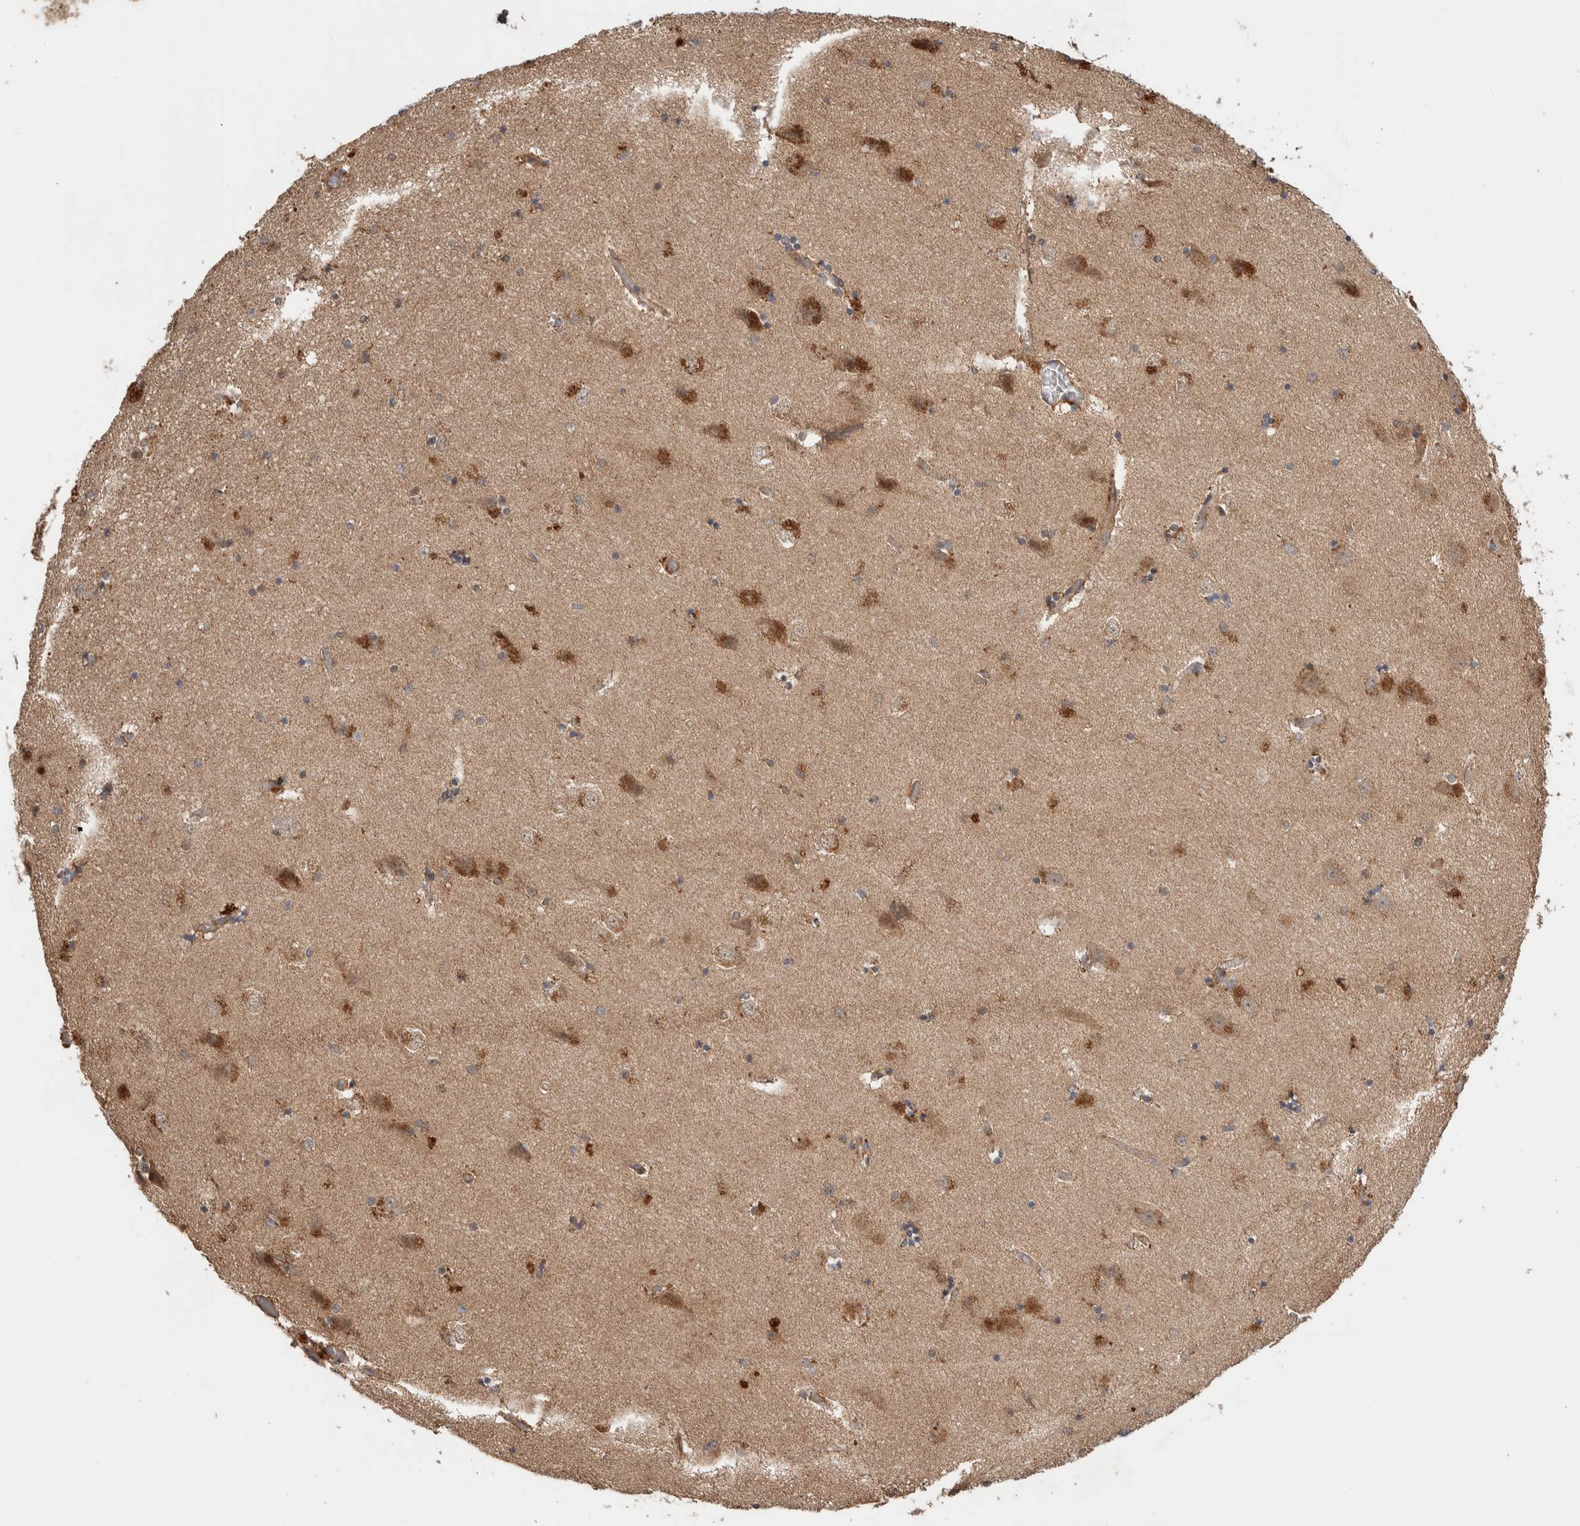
{"staining": {"intensity": "negative", "quantity": "none", "location": "none"}, "tissue": "hippocampus", "cell_type": "Glial cells", "image_type": "normal", "snomed": [{"axis": "morphology", "description": "Normal tissue, NOS"}, {"axis": "topography", "description": "Hippocampus"}], "caption": "Immunohistochemistry (IHC) photomicrograph of benign hippocampus: human hippocampus stained with DAB (3,3'-diaminobenzidine) exhibits no significant protein staining in glial cells. The staining was performed using DAB (3,3'-diaminobenzidine) to visualize the protein expression in brown, while the nuclei were stained in blue with hematoxylin (Magnification: 20x).", "gene": "KCNJ5", "patient": {"sex": "female", "age": 54}}